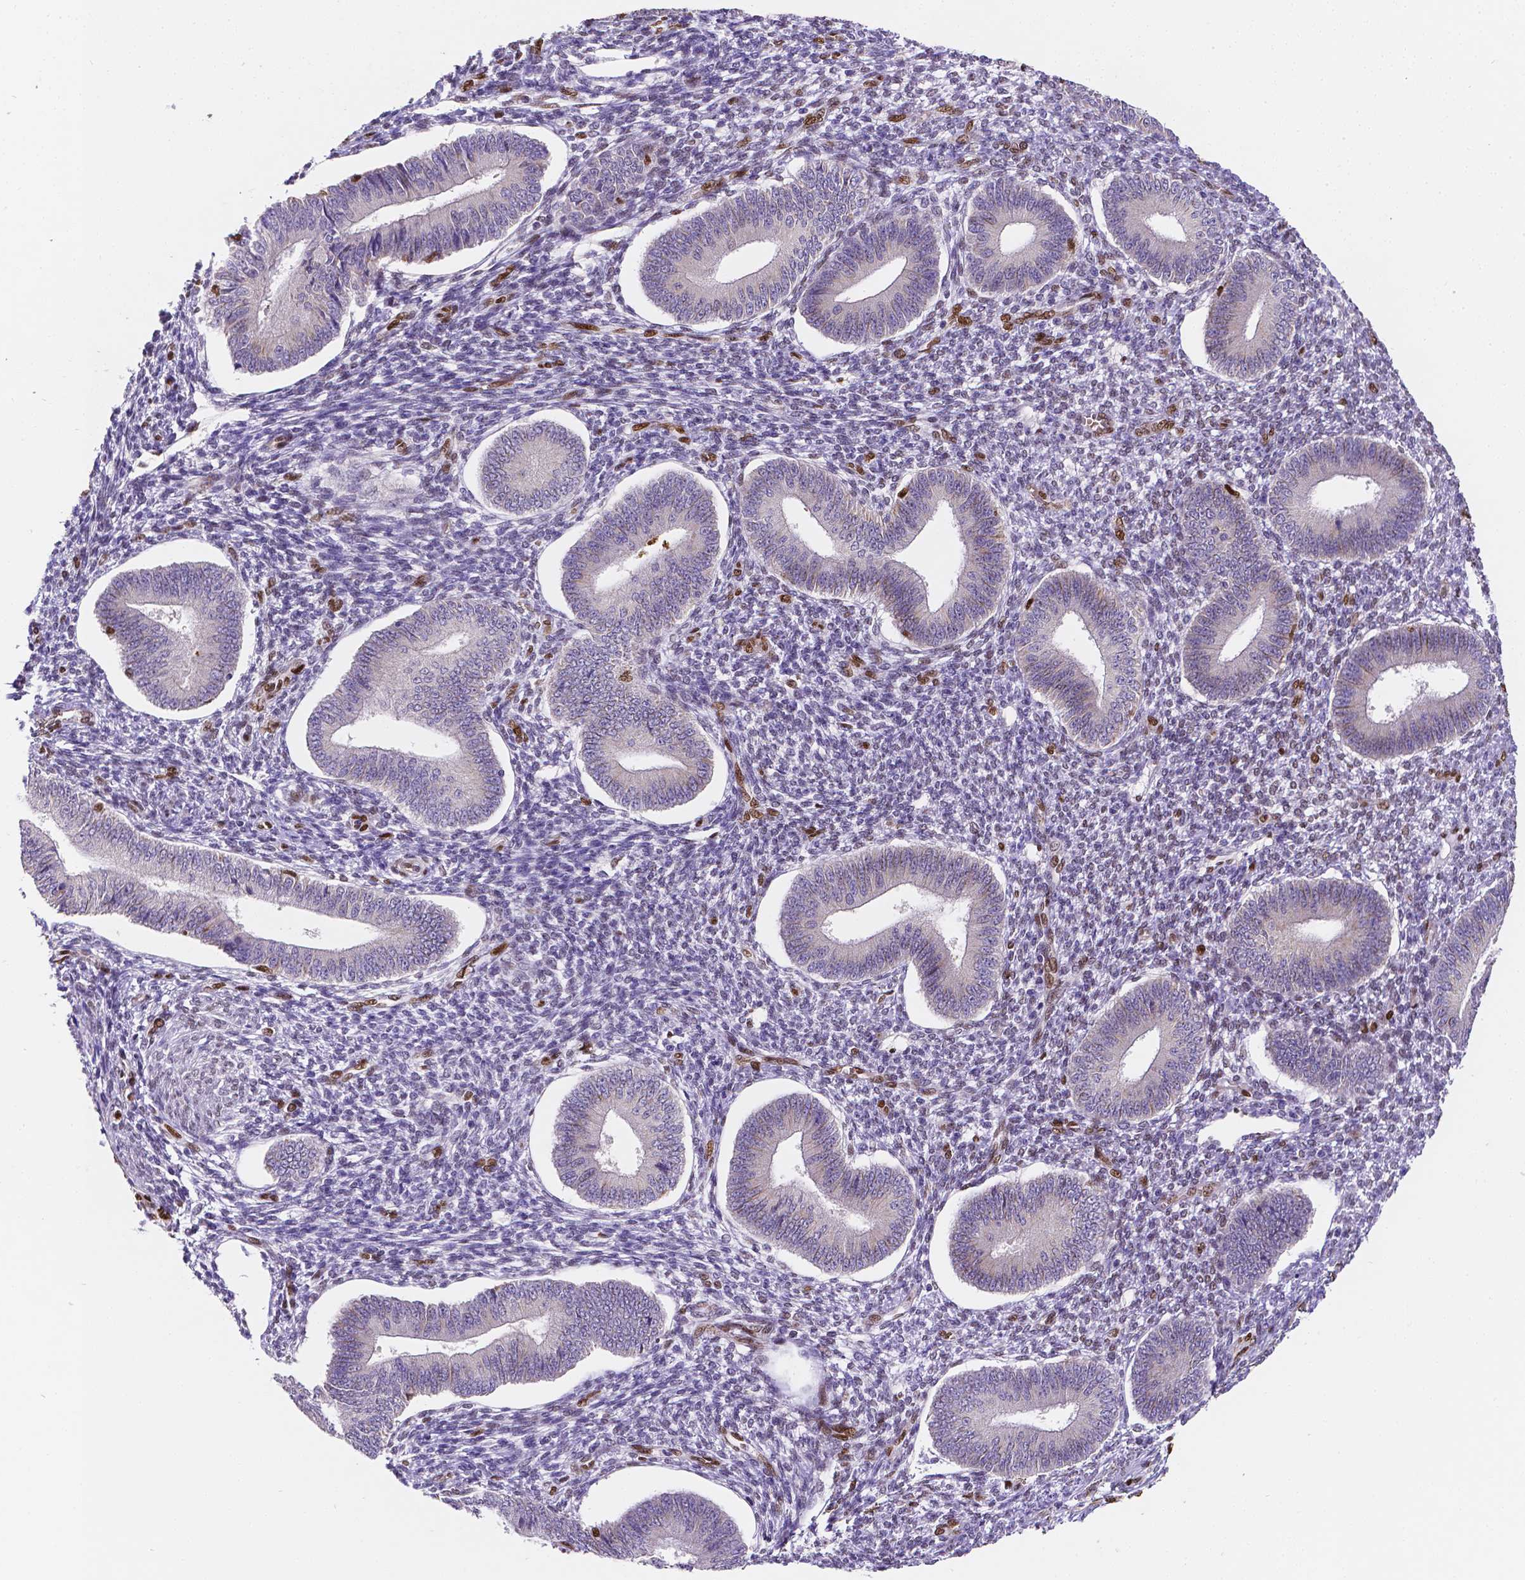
{"staining": {"intensity": "negative", "quantity": "none", "location": "none"}, "tissue": "endometrium", "cell_type": "Cells in endometrial stroma", "image_type": "normal", "snomed": [{"axis": "morphology", "description": "Normal tissue, NOS"}, {"axis": "topography", "description": "Endometrium"}], "caption": "High power microscopy histopathology image of an immunohistochemistry photomicrograph of benign endometrium, revealing no significant expression in cells in endometrial stroma. (DAB IHC visualized using brightfield microscopy, high magnification).", "gene": "MEF2C", "patient": {"sex": "female", "age": 42}}